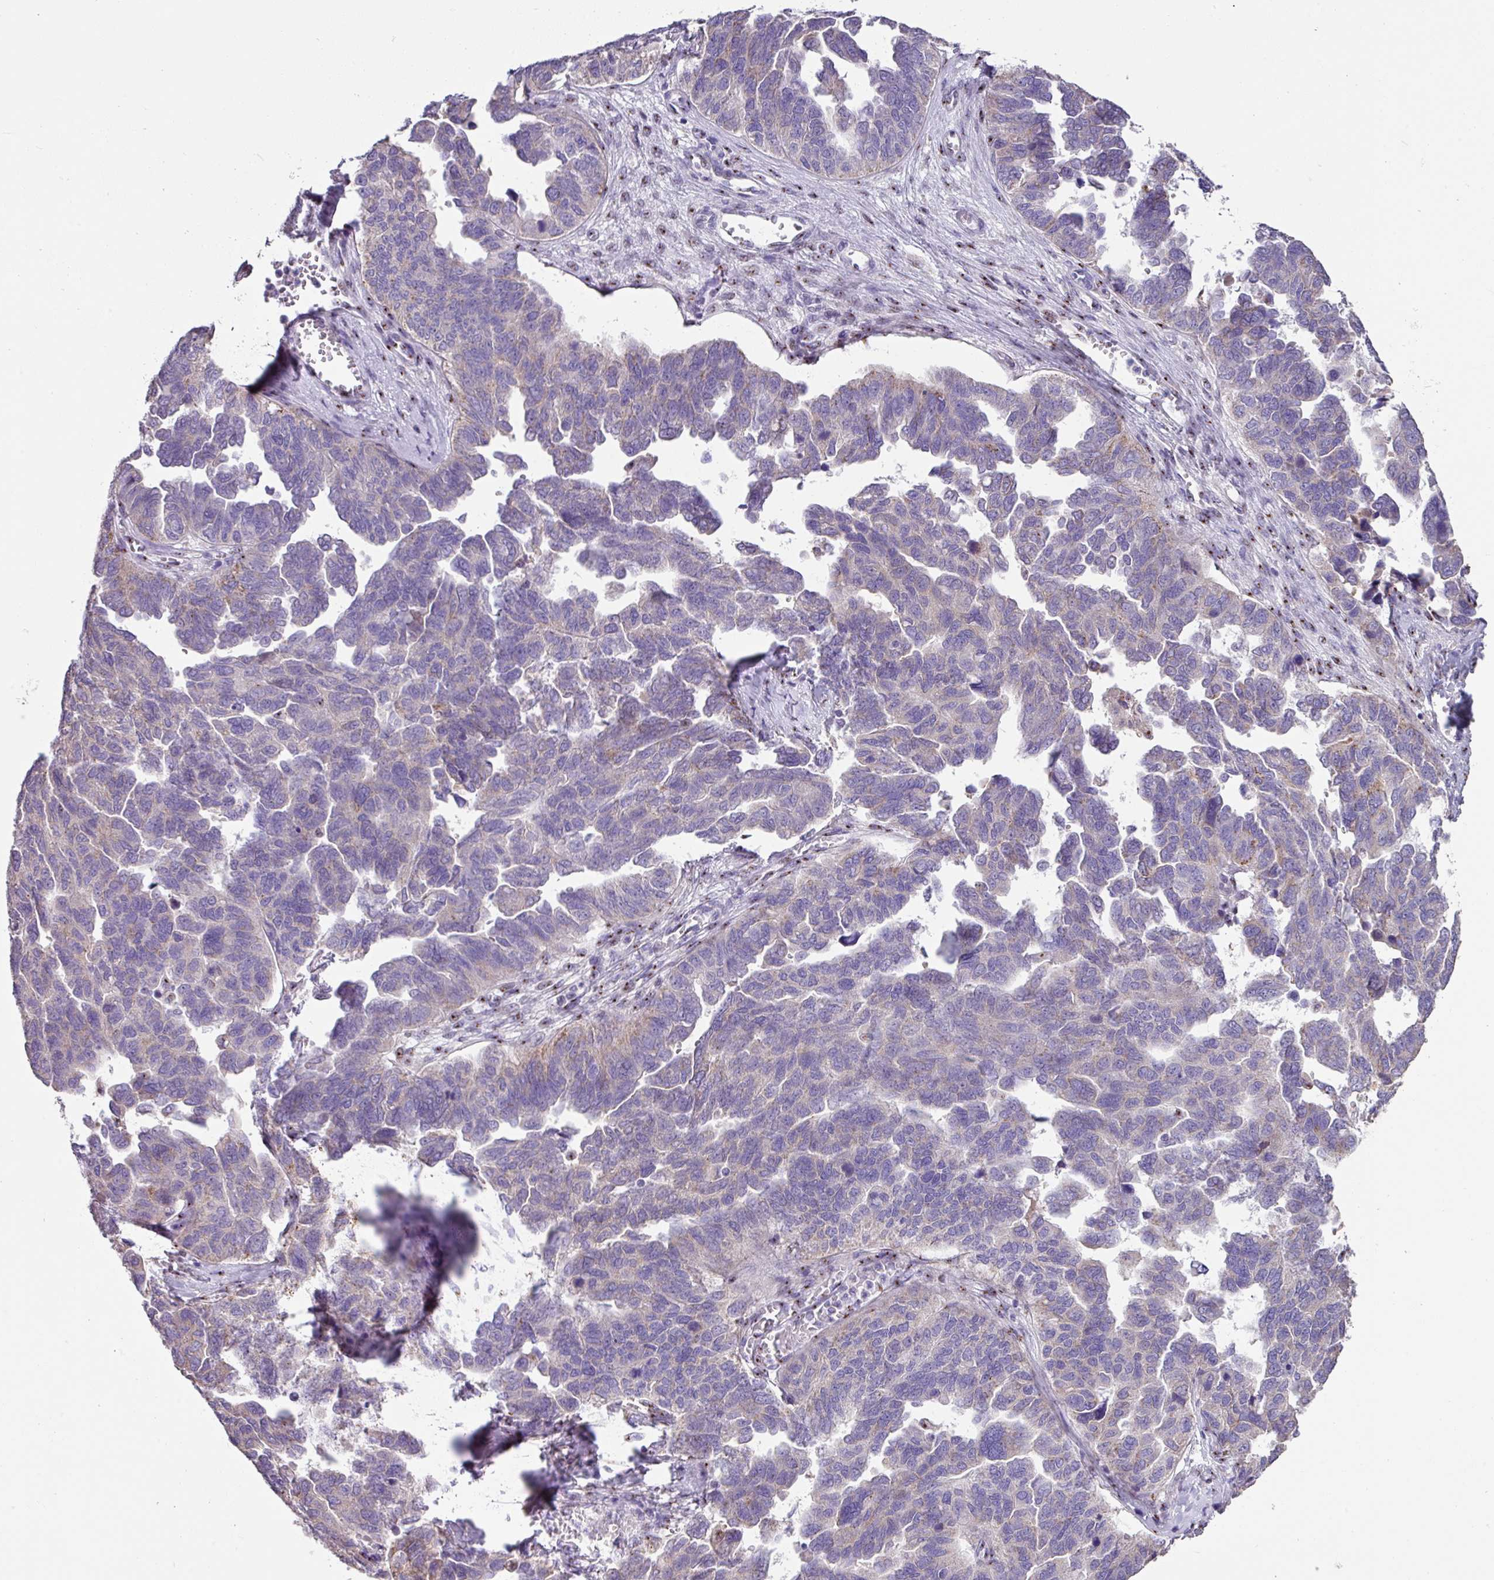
{"staining": {"intensity": "weak", "quantity": "<25%", "location": "cytoplasmic/membranous"}, "tissue": "ovarian cancer", "cell_type": "Tumor cells", "image_type": "cancer", "snomed": [{"axis": "morphology", "description": "Cystadenocarcinoma, serous, NOS"}, {"axis": "topography", "description": "Ovary"}], "caption": "The image reveals no significant staining in tumor cells of ovarian cancer.", "gene": "ZG16", "patient": {"sex": "female", "age": 64}}